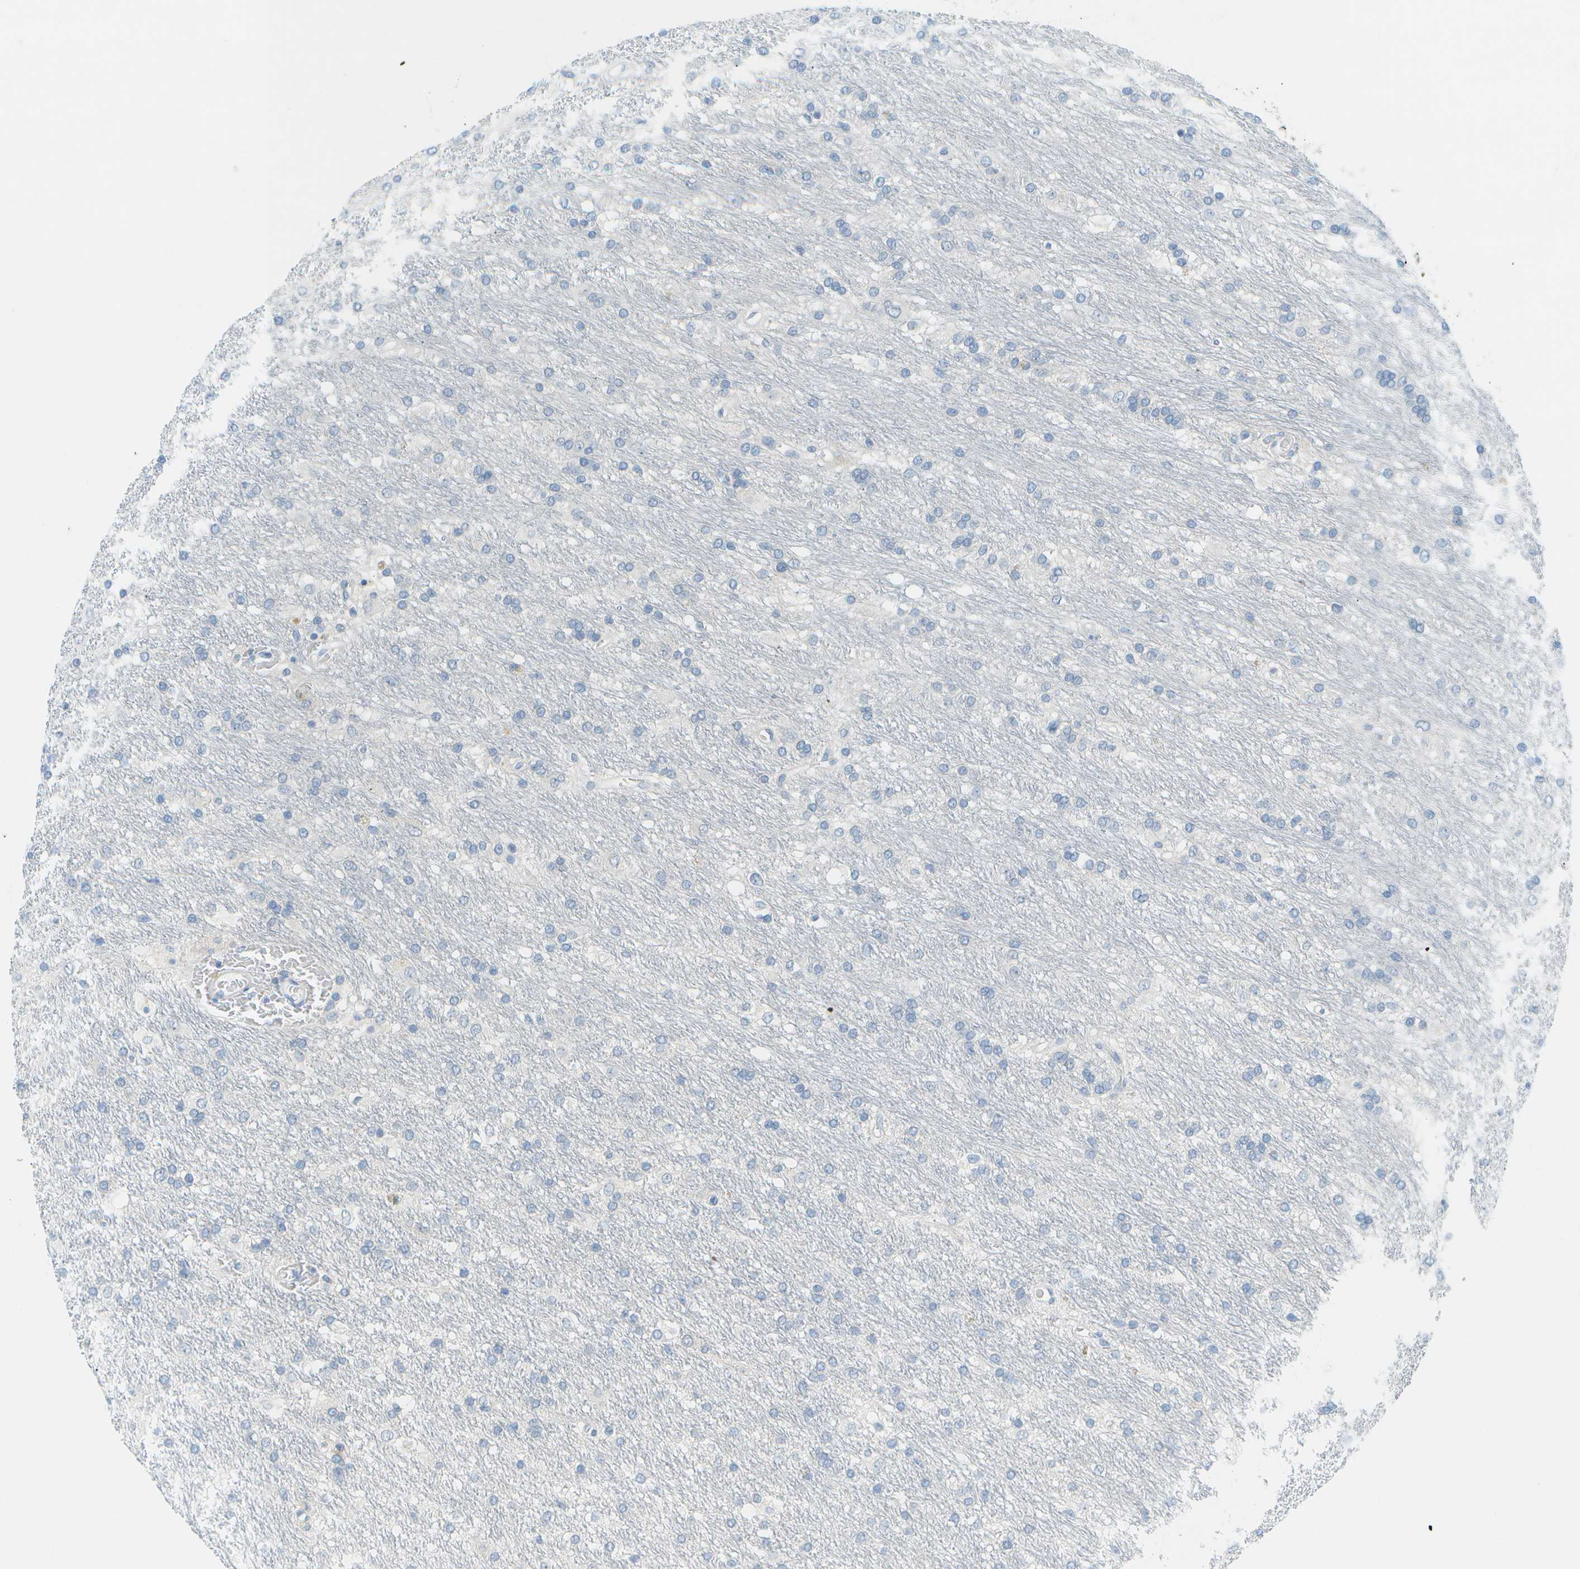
{"staining": {"intensity": "negative", "quantity": "none", "location": "none"}, "tissue": "glioma", "cell_type": "Tumor cells", "image_type": "cancer", "snomed": [{"axis": "morphology", "description": "Glioma, malignant, Low grade"}, {"axis": "topography", "description": "Brain"}], "caption": "This photomicrograph is of glioma stained with IHC to label a protein in brown with the nuclei are counter-stained blue. There is no expression in tumor cells.", "gene": "SMYD5", "patient": {"sex": "male", "age": 77}}